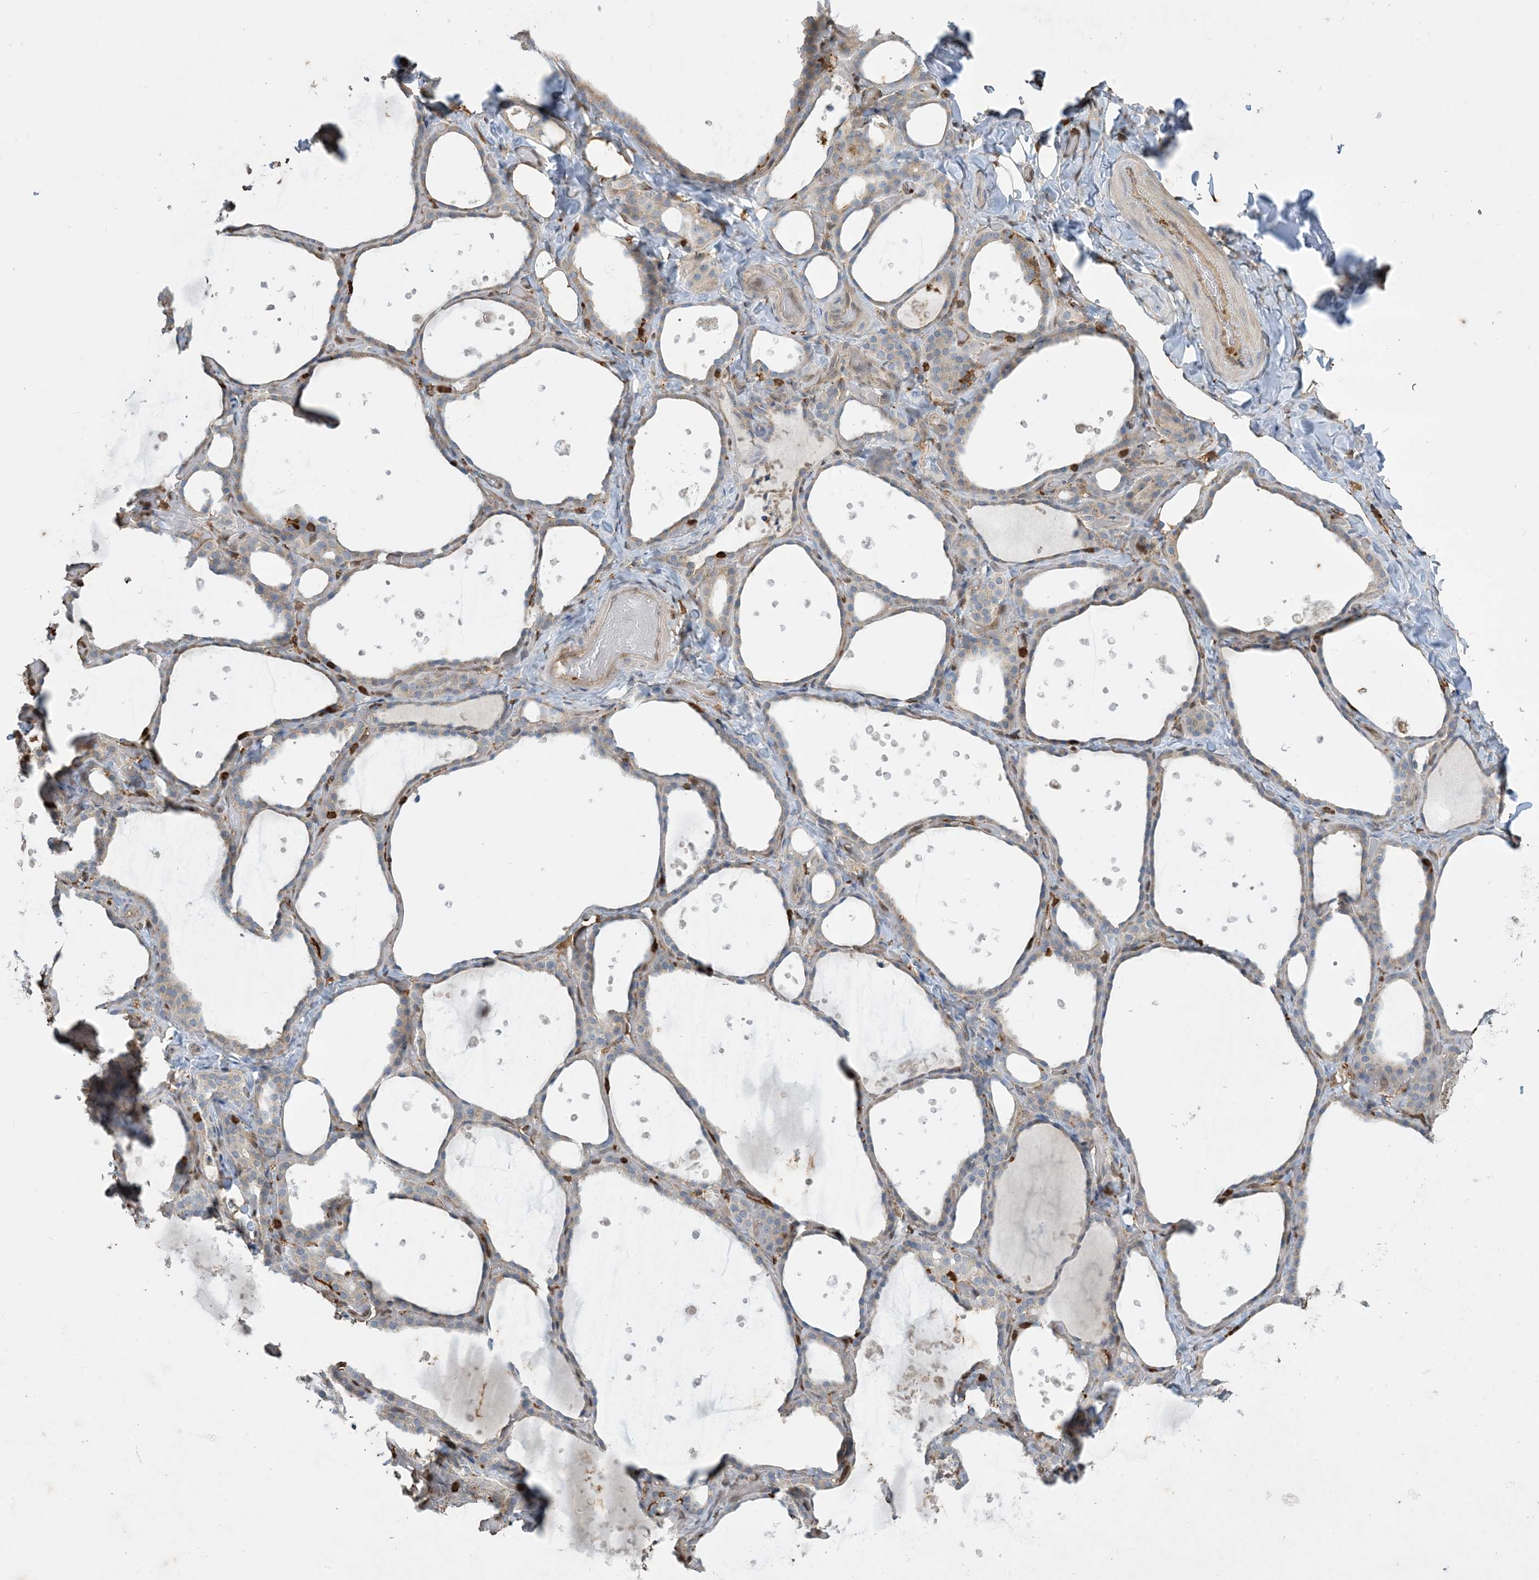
{"staining": {"intensity": "negative", "quantity": "none", "location": "none"}, "tissue": "thyroid gland", "cell_type": "Glandular cells", "image_type": "normal", "snomed": [{"axis": "morphology", "description": "Normal tissue, NOS"}, {"axis": "topography", "description": "Thyroid gland"}], "caption": "Thyroid gland stained for a protein using IHC displays no positivity glandular cells.", "gene": "TMSB4X", "patient": {"sex": "female", "age": 44}}